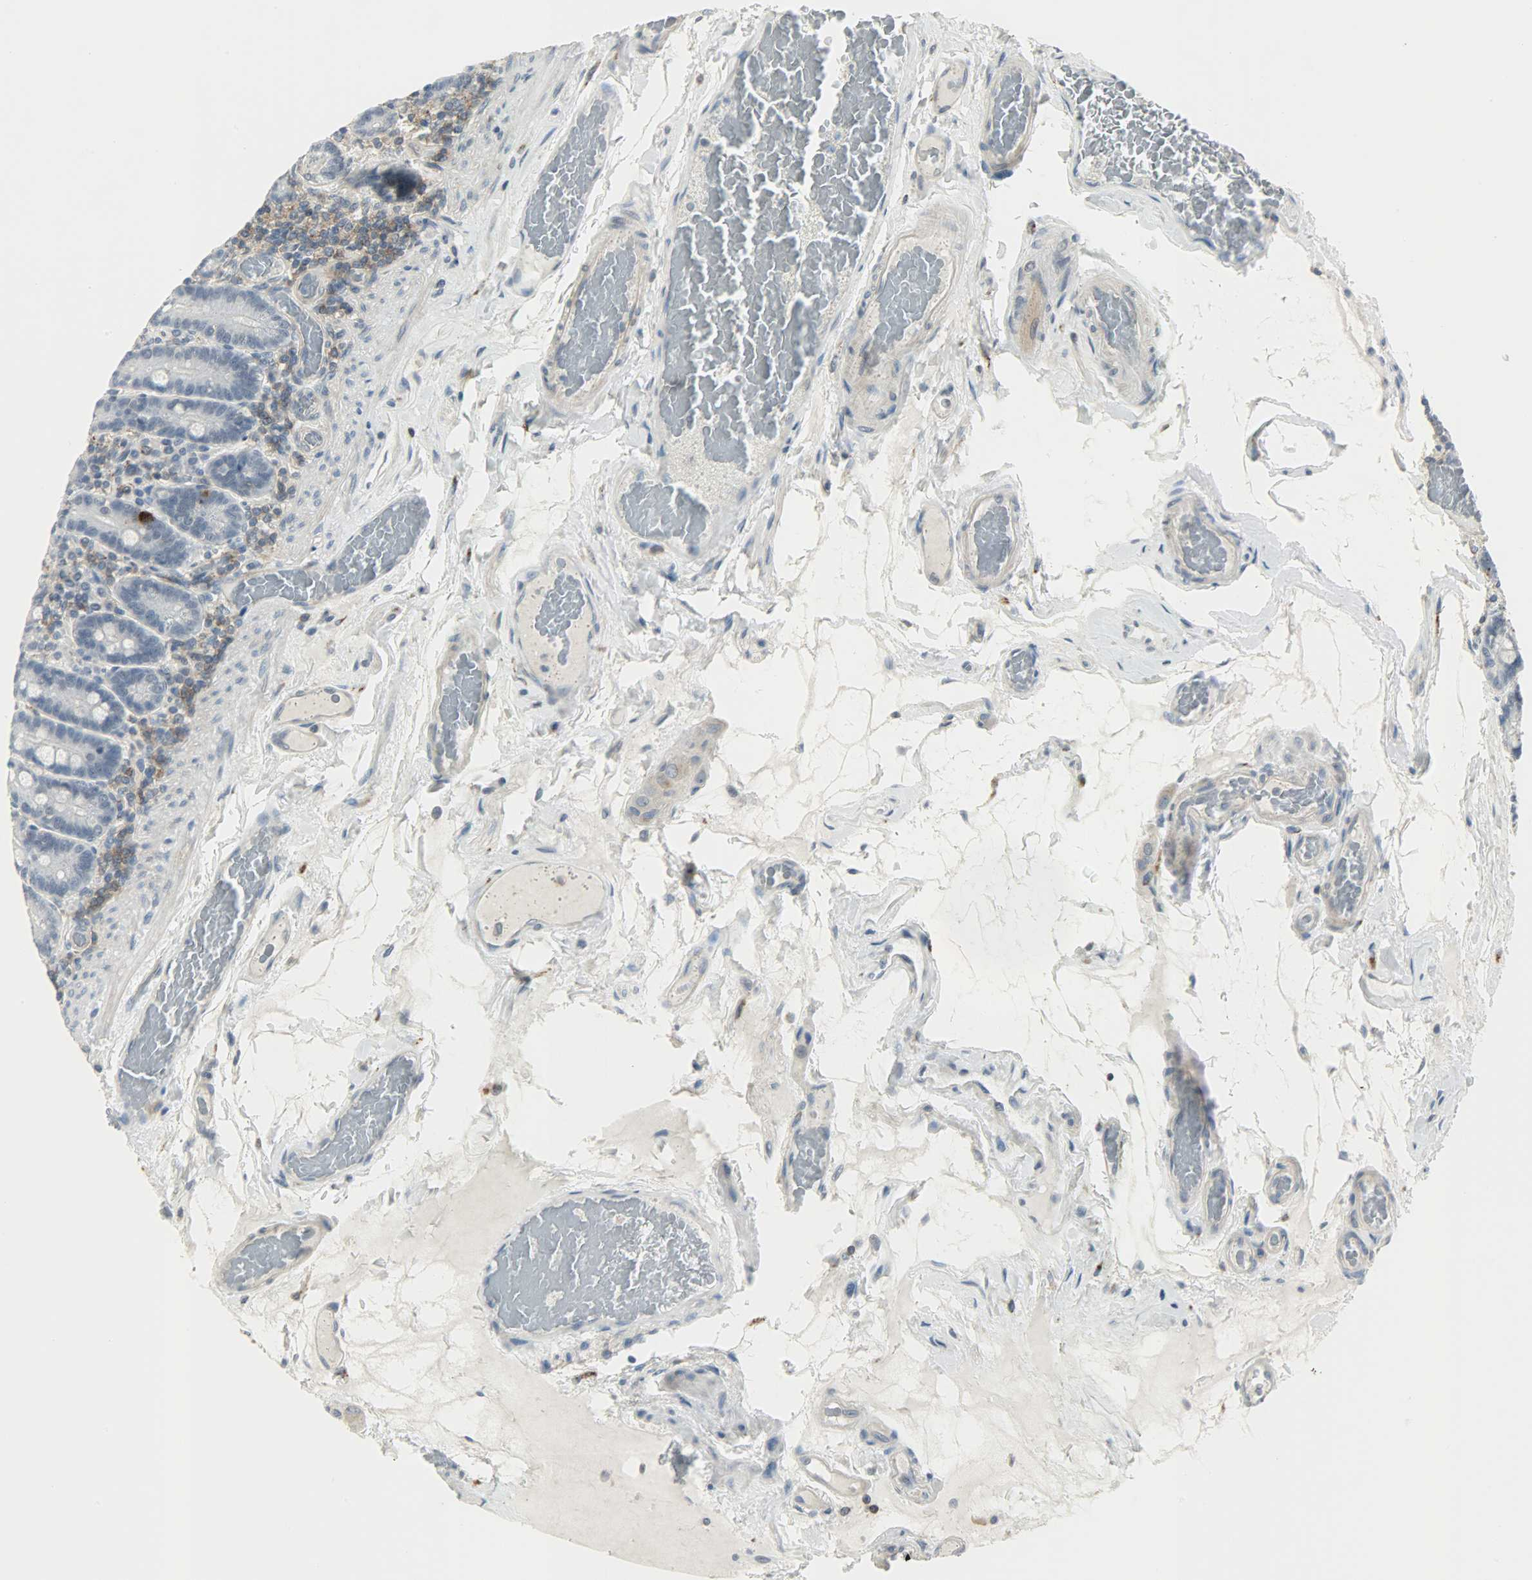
{"staining": {"intensity": "negative", "quantity": "none", "location": "none"}, "tissue": "duodenum", "cell_type": "Glandular cells", "image_type": "normal", "snomed": [{"axis": "morphology", "description": "Normal tissue, NOS"}, {"axis": "topography", "description": "Duodenum"}], "caption": "Glandular cells are negative for brown protein staining in unremarkable duodenum. (DAB (3,3'-diaminobenzidine) IHC with hematoxylin counter stain).", "gene": "CD4", "patient": {"sex": "female", "age": 53}}